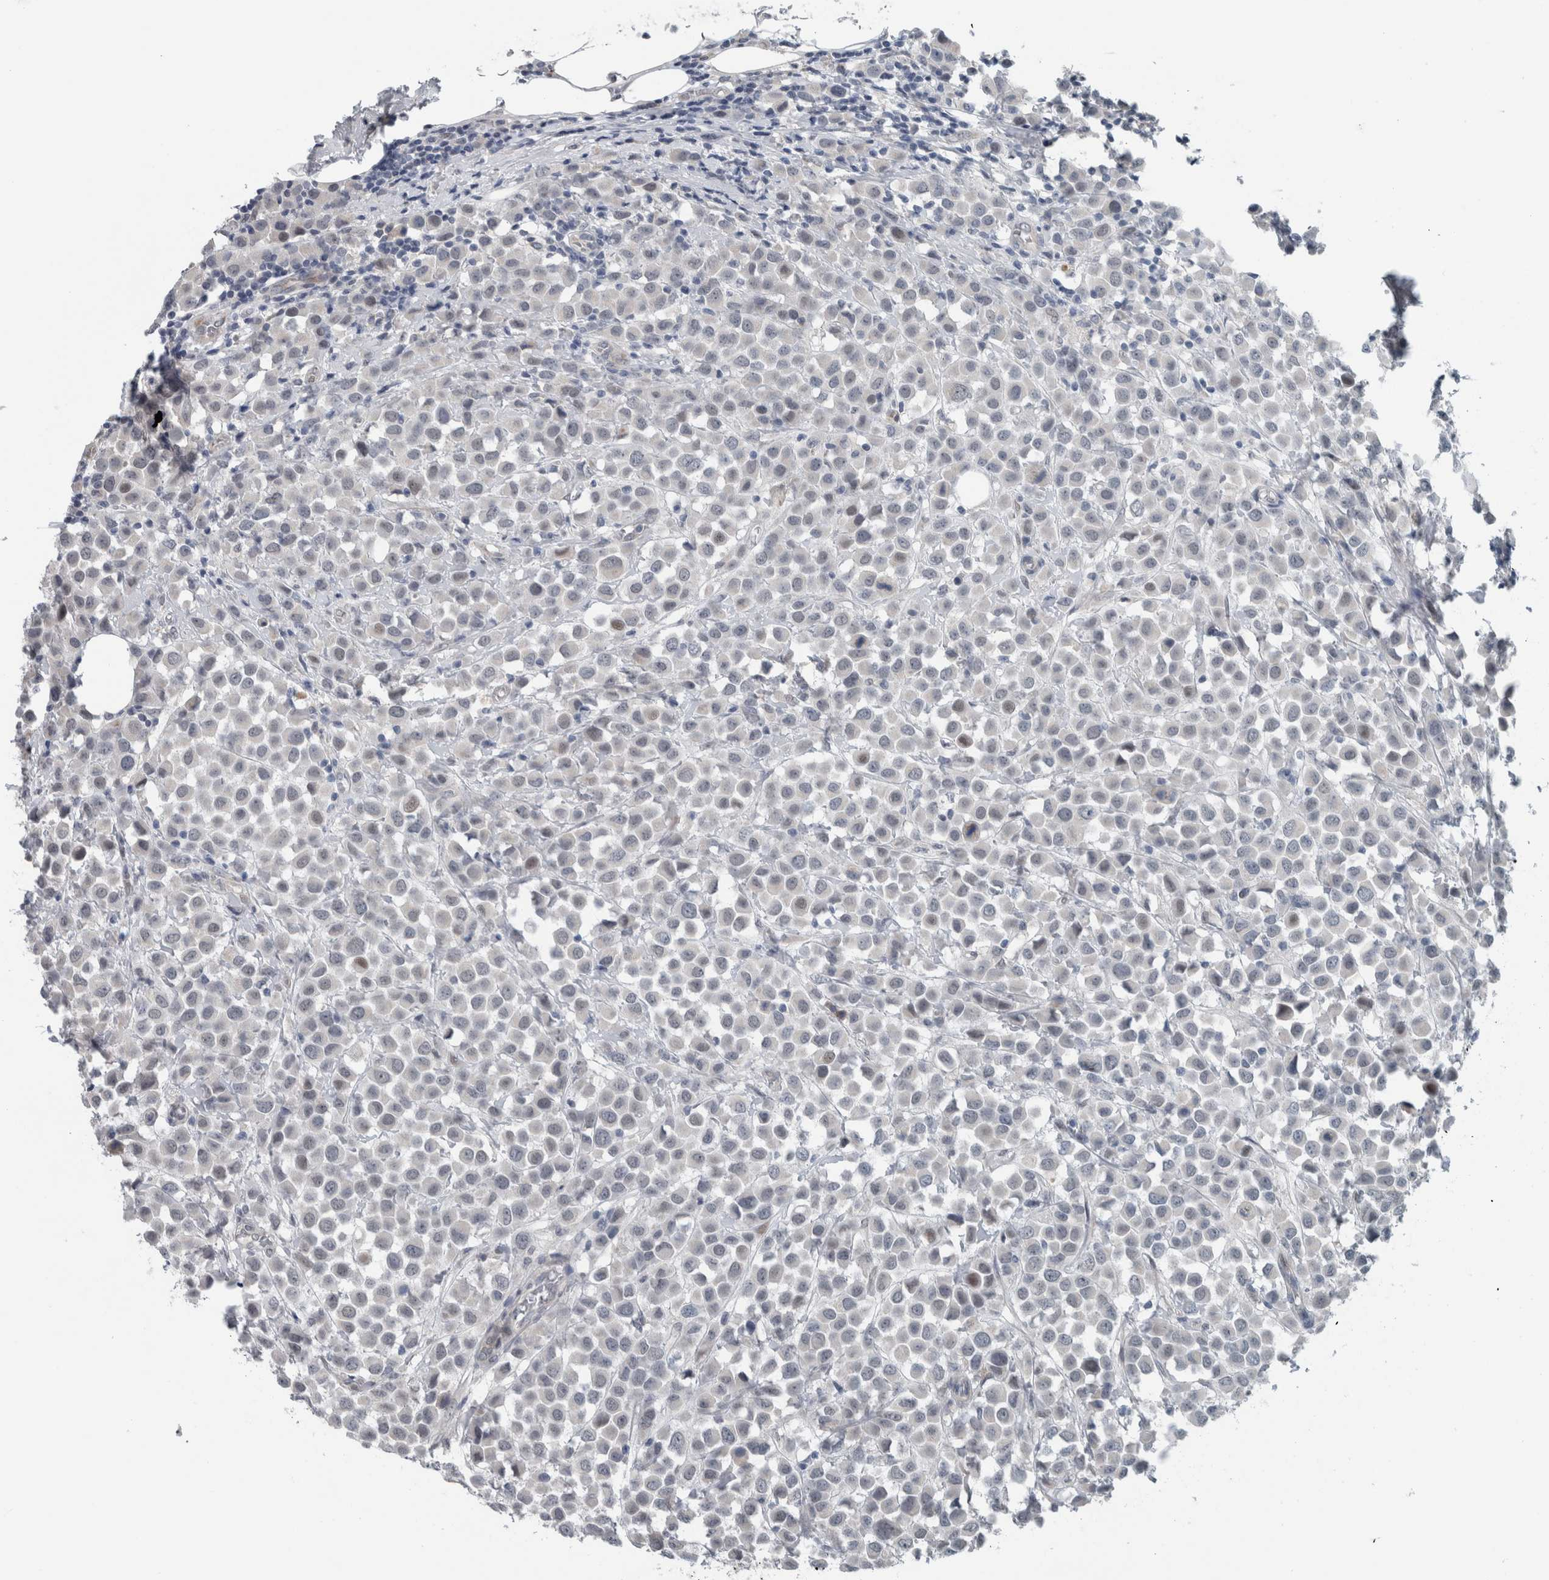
{"staining": {"intensity": "negative", "quantity": "none", "location": "none"}, "tissue": "breast cancer", "cell_type": "Tumor cells", "image_type": "cancer", "snomed": [{"axis": "morphology", "description": "Duct carcinoma"}, {"axis": "topography", "description": "Breast"}], "caption": "Tumor cells show no significant protein expression in breast cancer.", "gene": "GBA2", "patient": {"sex": "female", "age": 61}}